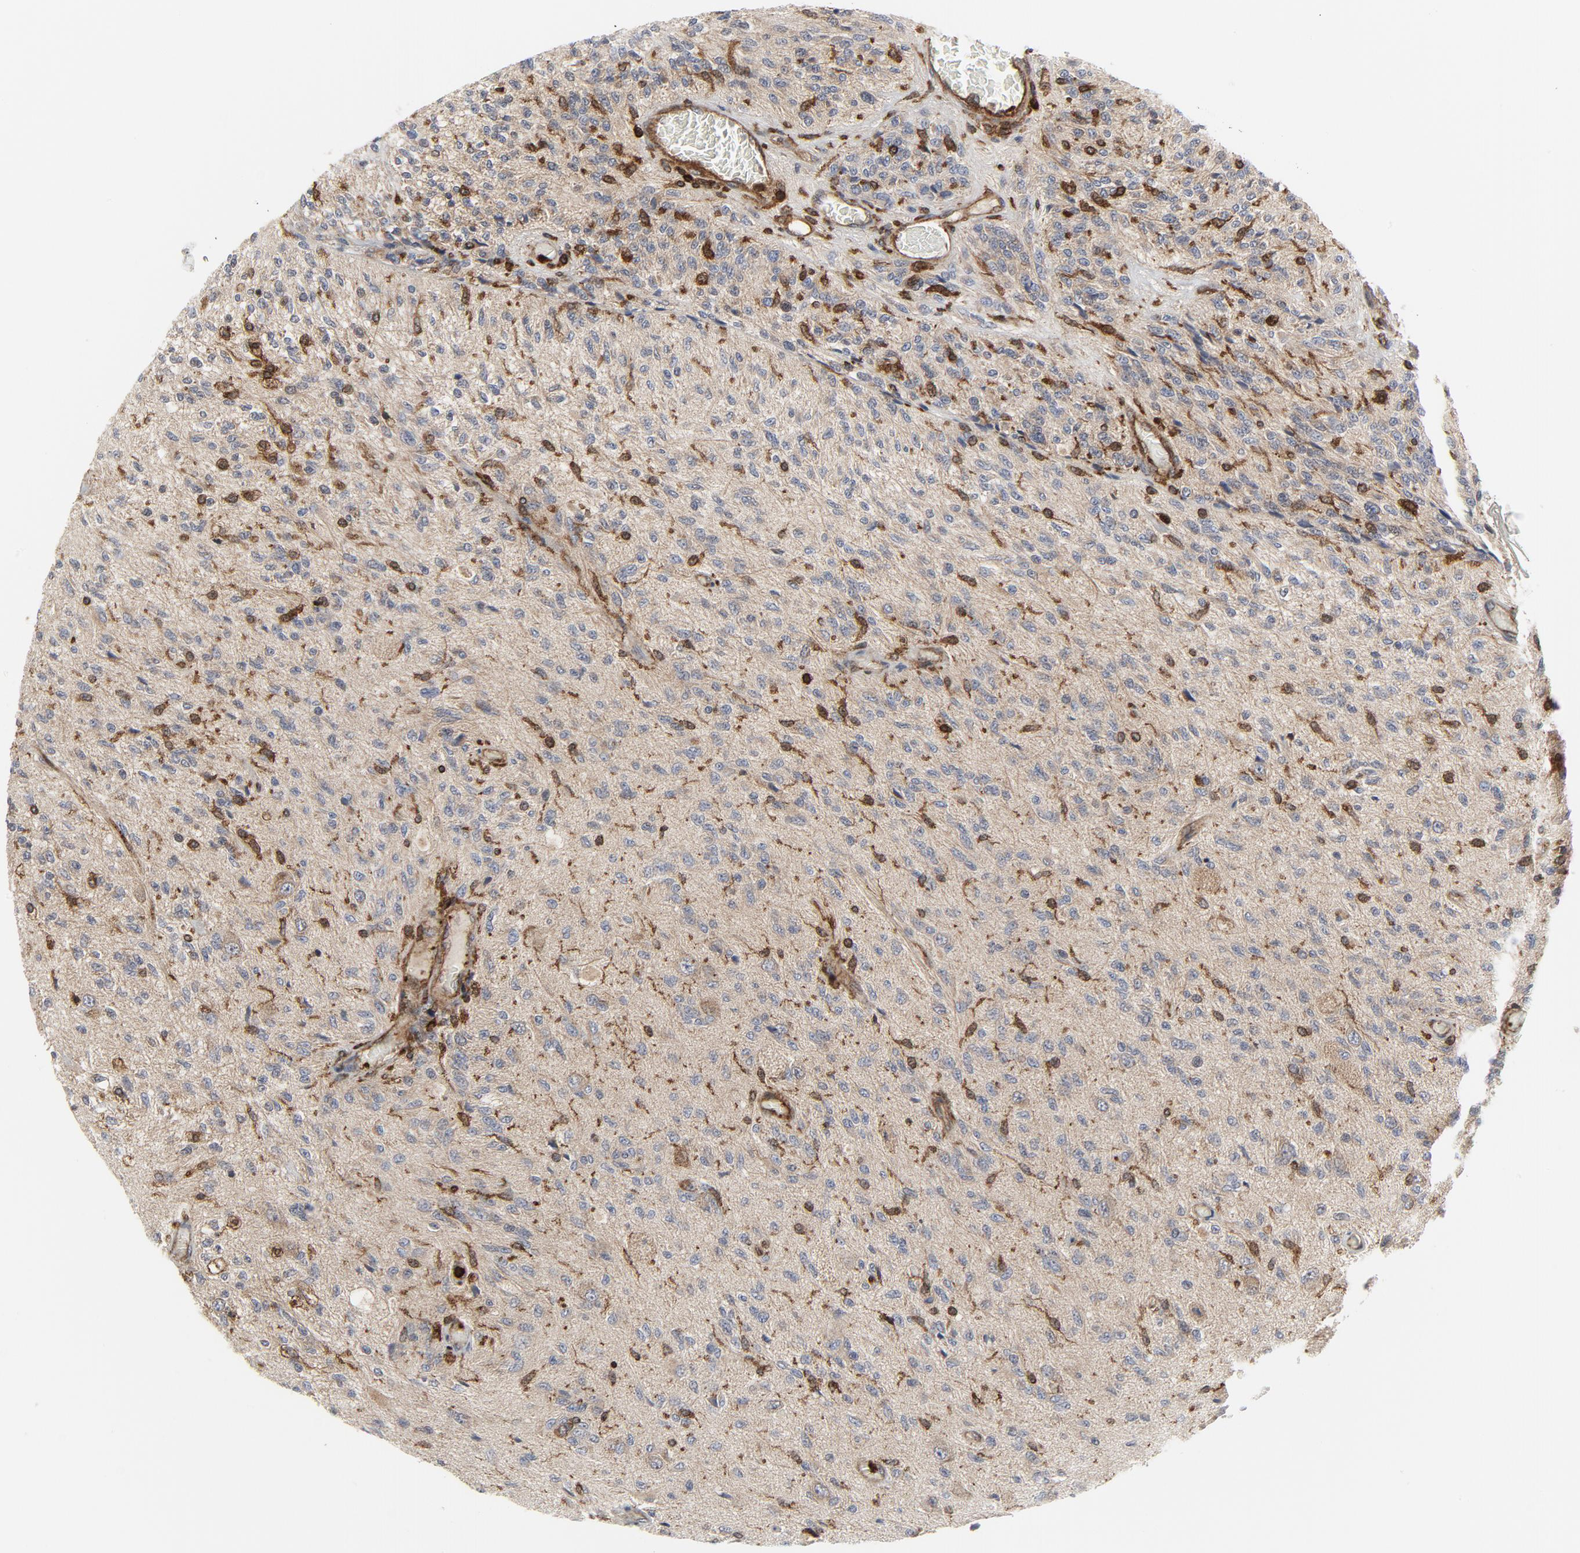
{"staining": {"intensity": "moderate", "quantity": ">75%", "location": "cytoplasmic/membranous"}, "tissue": "glioma", "cell_type": "Tumor cells", "image_type": "cancer", "snomed": [{"axis": "morphology", "description": "Normal tissue, NOS"}, {"axis": "morphology", "description": "Glioma, malignant, High grade"}, {"axis": "topography", "description": "Cerebral cortex"}], "caption": "The histopathology image displays a brown stain indicating the presence of a protein in the cytoplasmic/membranous of tumor cells in glioma.", "gene": "YES1", "patient": {"sex": "male", "age": 77}}